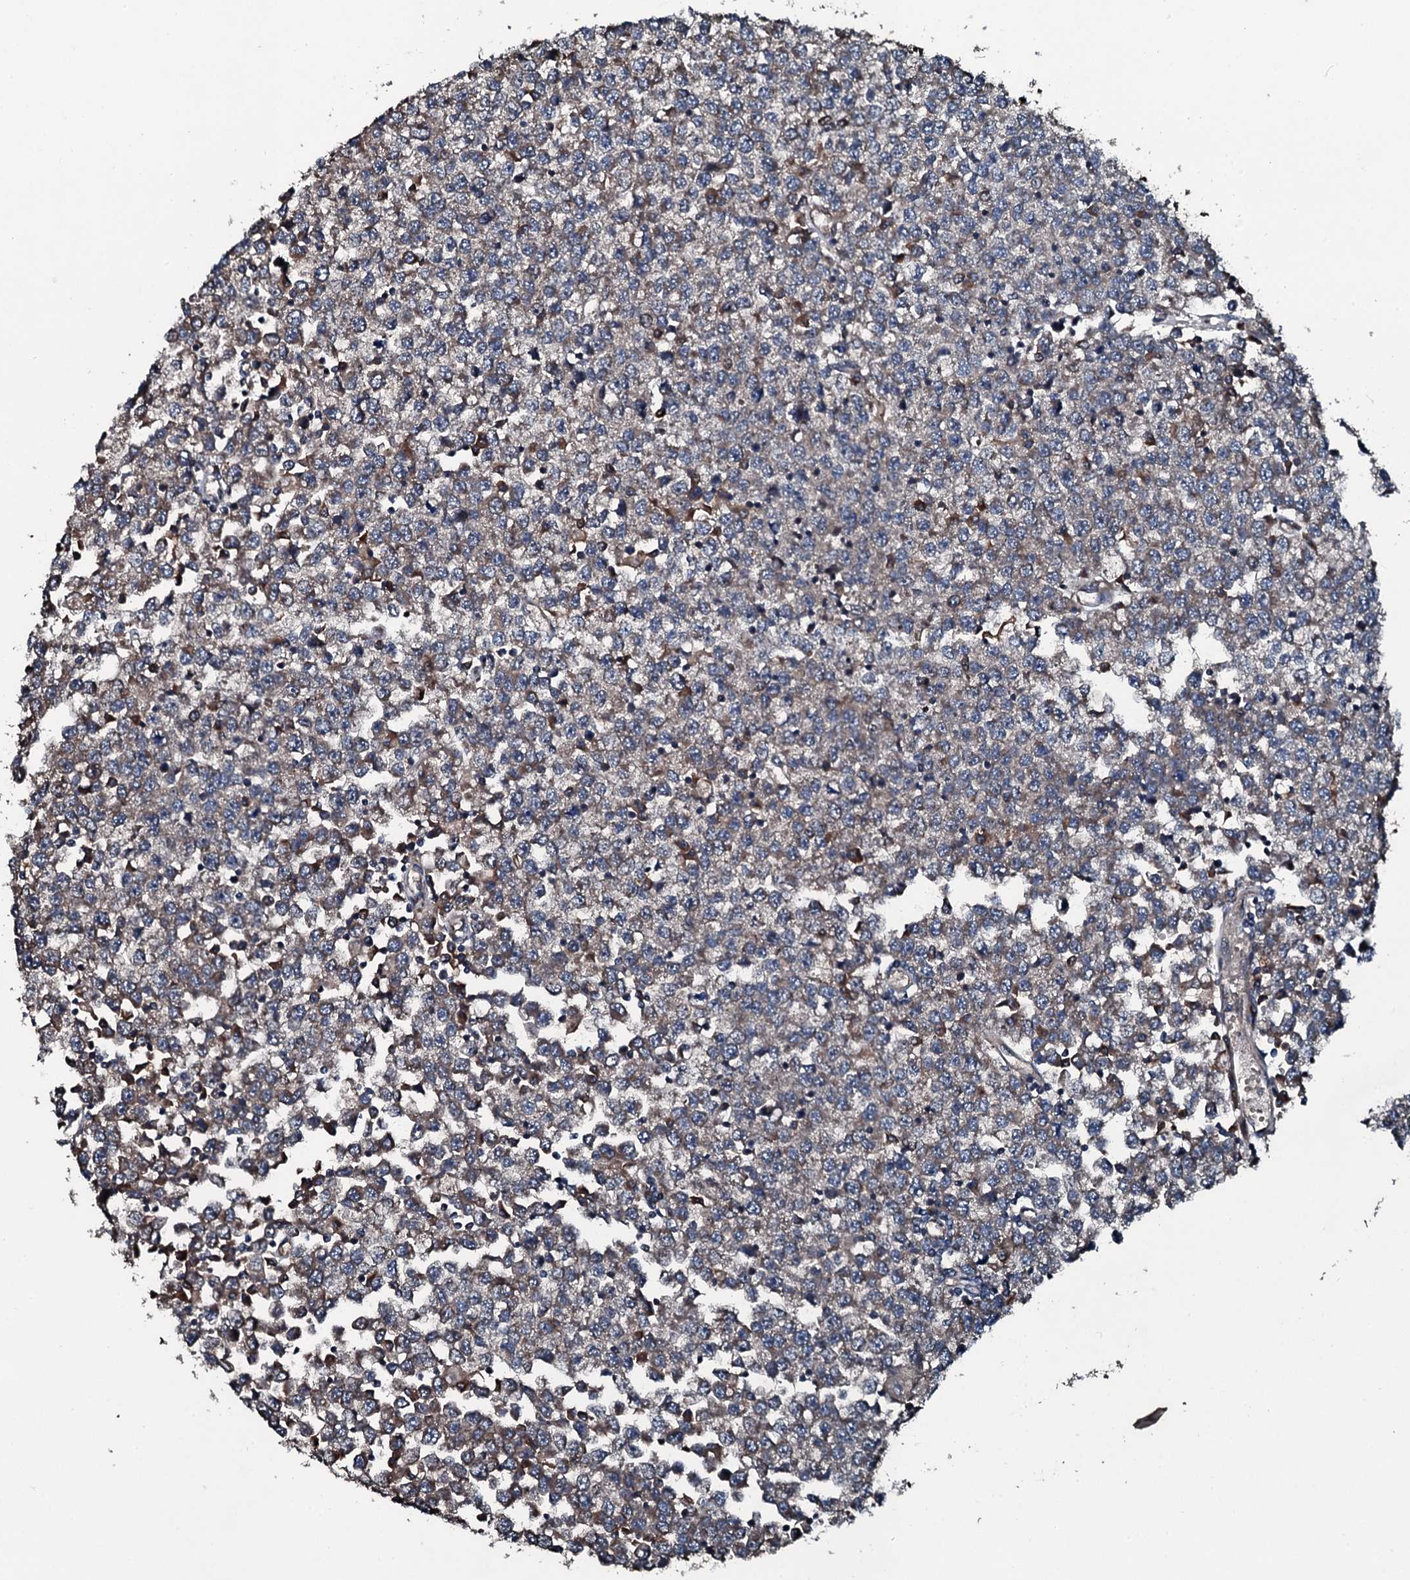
{"staining": {"intensity": "weak", "quantity": ">75%", "location": "cytoplasmic/membranous"}, "tissue": "testis cancer", "cell_type": "Tumor cells", "image_type": "cancer", "snomed": [{"axis": "morphology", "description": "Seminoma, NOS"}, {"axis": "topography", "description": "Testis"}], "caption": "High-power microscopy captured an immunohistochemistry histopathology image of testis seminoma, revealing weak cytoplasmic/membranous expression in about >75% of tumor cells.", "gene": "AARS1", "patient": {"sex": "male", "age": 65}}